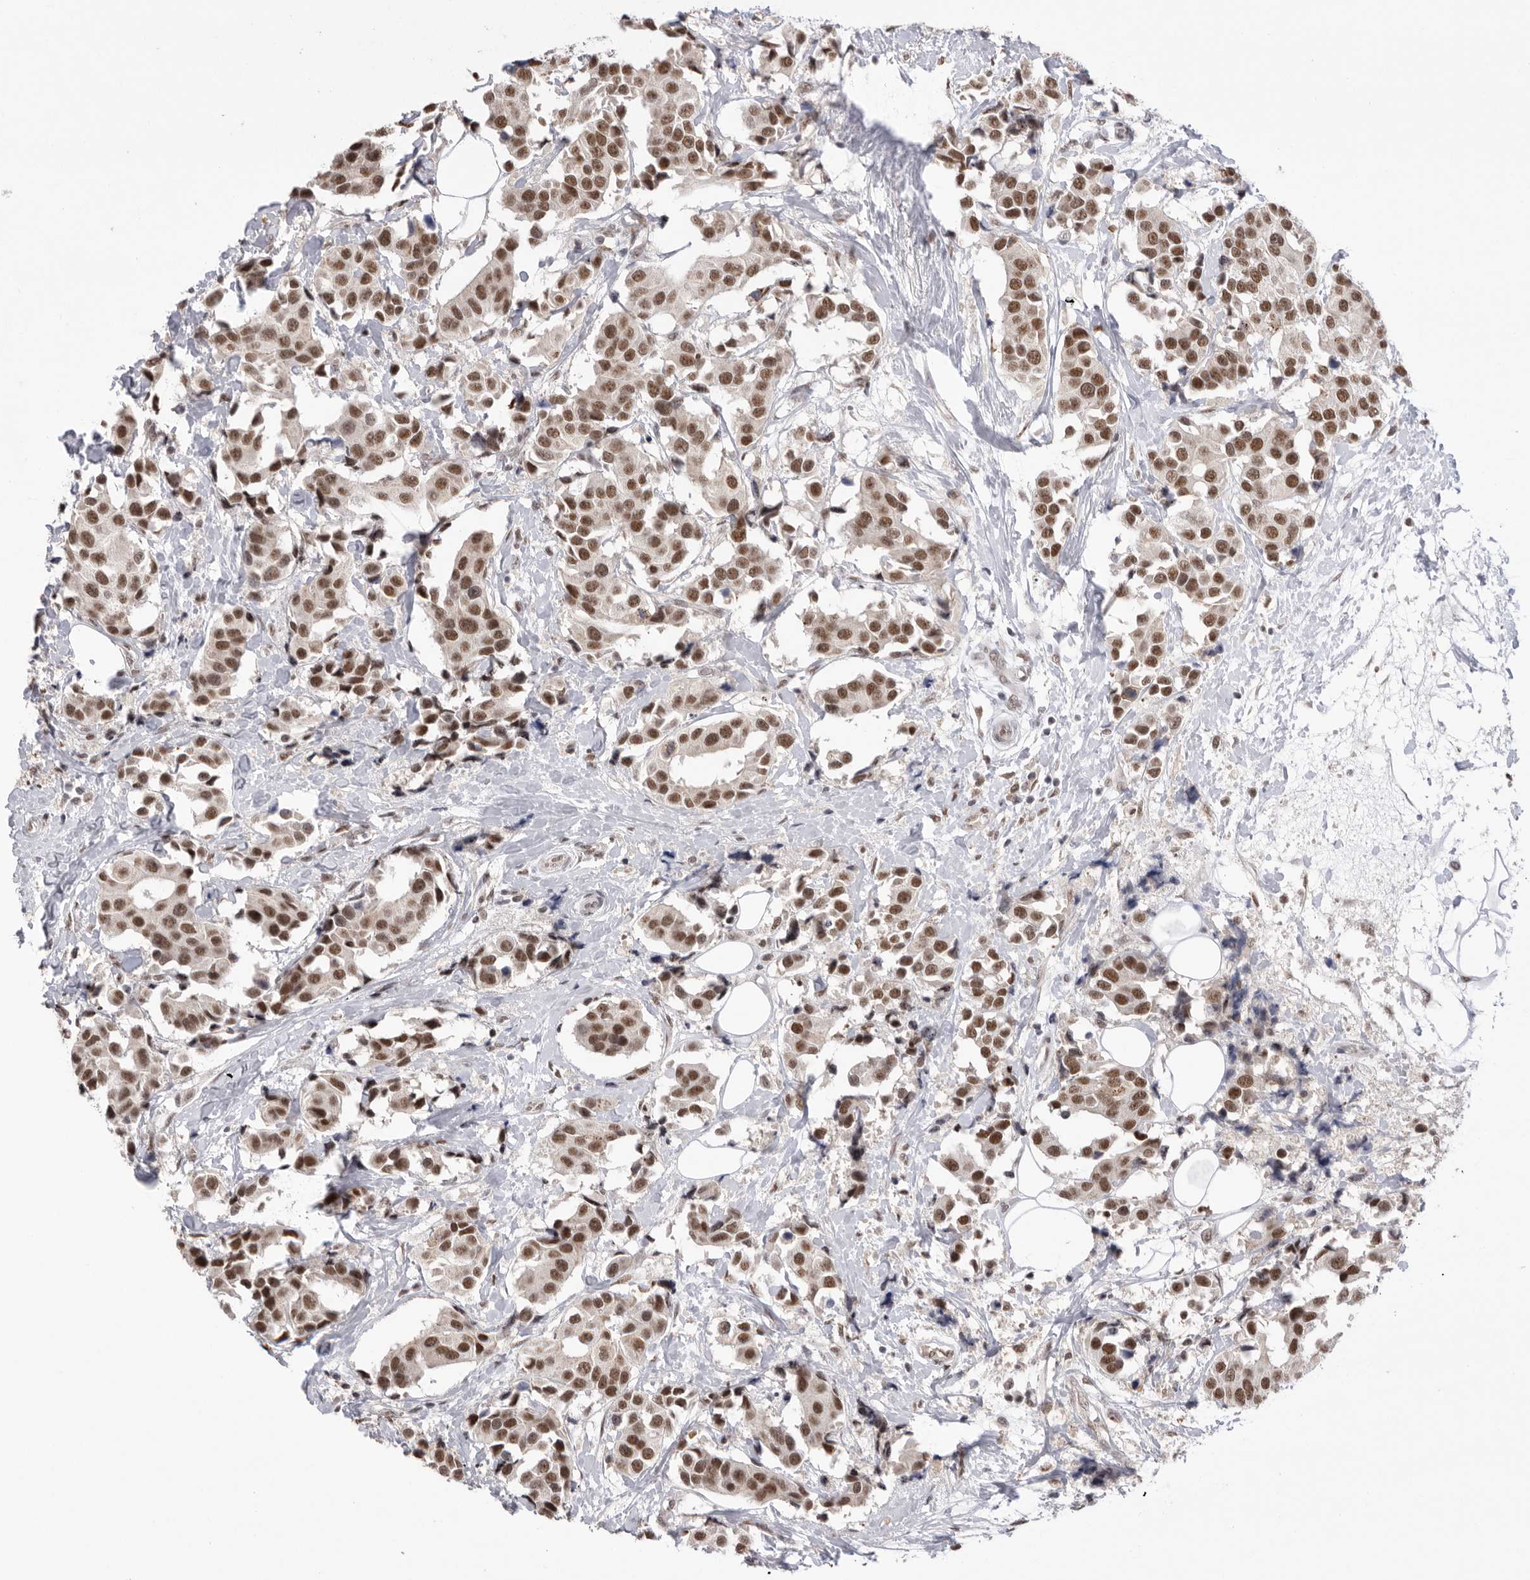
{"staining": {"intensity": "strong", "quantity": ">75%", "location": "nuclear"}, "tissue": "breast cancer", "cell_type": "Tumor cells", "image_type": "cancer", "snomed": [{"axis": "morphology", "description": "Normal tissue, NOS"}, {"axis": "morphology", "description": "Duct carcinoma"}, {"axis": "topography", "description": "Breast"}], "caption": "Breast intraductal carcinoma stained with DAB (3,3'-diaminobenzidine) IHC reveals high levels of strong nuclear positivity in about >75% of tumor cells. The protein of interest is shown in brown color, while the nuclei are stained blue.", "gene": "BCLAF3", "patient": {"sex": "female", "age": 39}}